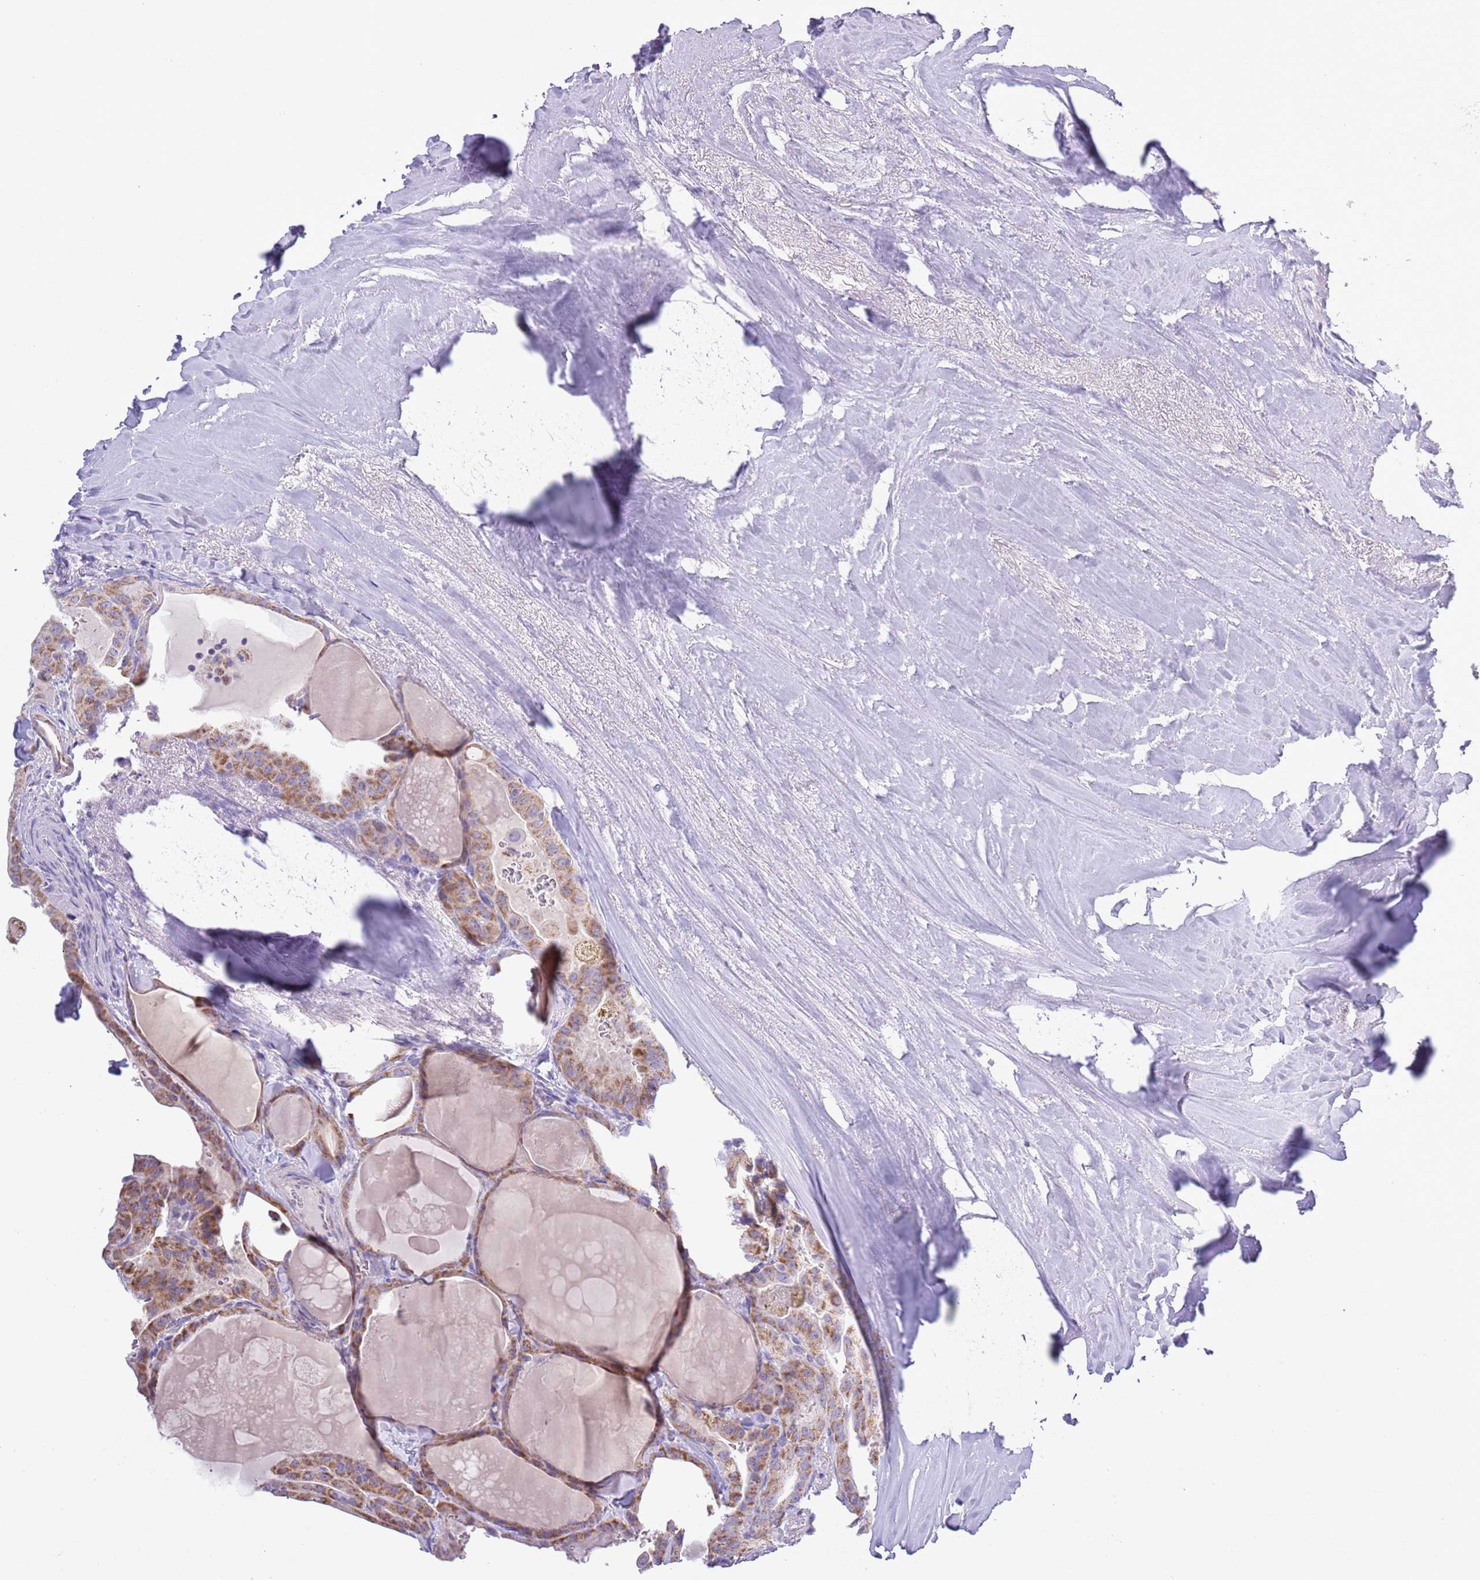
{"staining": {"intensity": "moderate", "quantity": "25%-75%", "location": "cytoplasmic/membranous"}, "tissue": "thyroid cancer", "cell_type": "Tumor cells", "image_type": "cancer", "snomed": [{"axis": "morphology", "description": "Papillary adenocarcinoma, NOS"}, {"axis": "topography", "description": "Thyroid gland"}], "caption": "This is a photomicrograph of IHC staining of thyroid cancer (papillary adenocarcinoma), which shows moderate staining in the cytoplasmic/membranous of tumor cells.", "gene": "ATP6V1B1", "patient": {"sex": "male", "age": 52}}